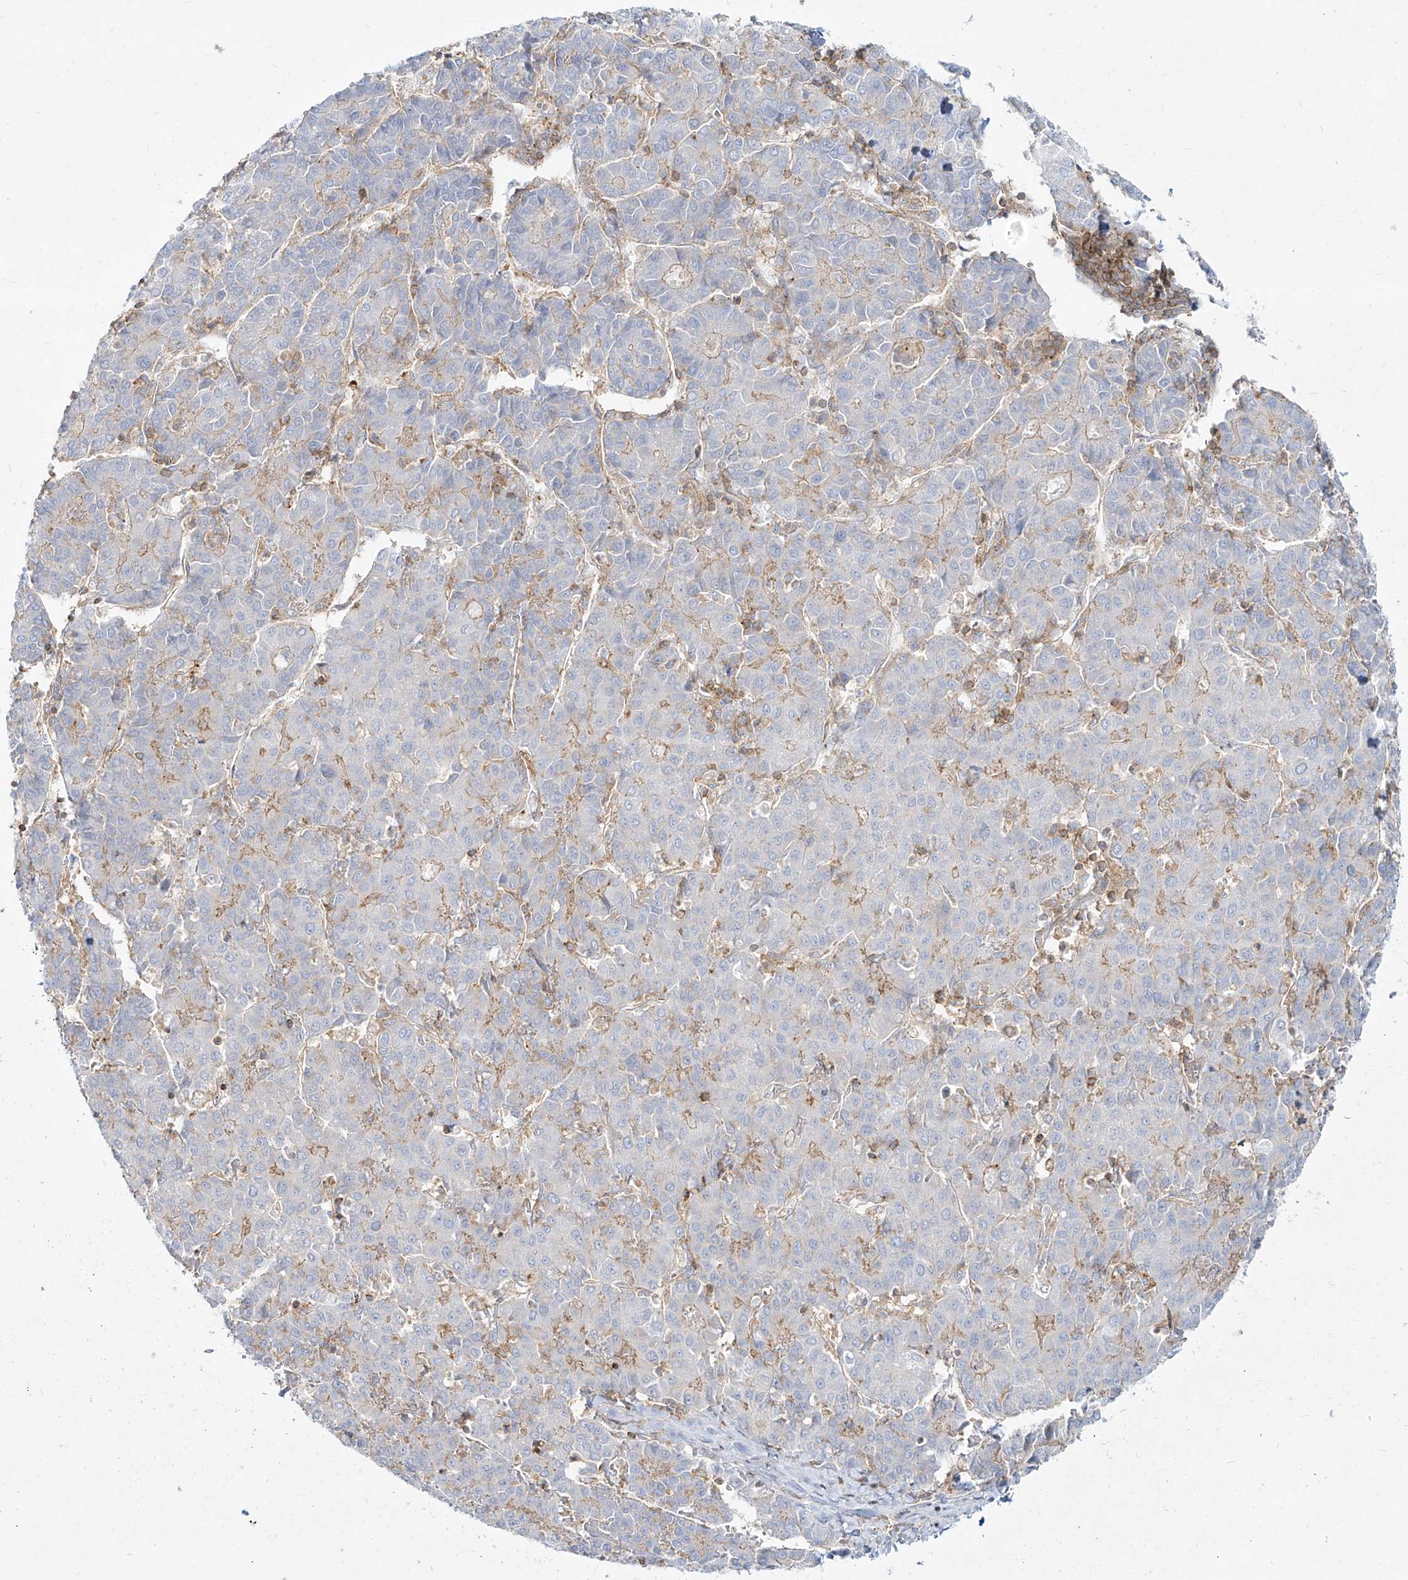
{"staining": {"intensity": "negative", "quantity": "none", "location": "none"}, "tissue": "liver cancer", "cell_type": "Tumor cells", "image_type": "cancer", "snomed": [{"axis": "morphology", "description": "Carcinoma, Hepatocellular, NOS"}, {"axis": "topography", "description": "Liver"}], "caption": "Immunohistochemical staining of liver cancer (hepatocellular carcinoma) displays no significant staining in tumor cells.", "gene": "SLC2A12", "patient": {"sex": "male", "age": 65}}